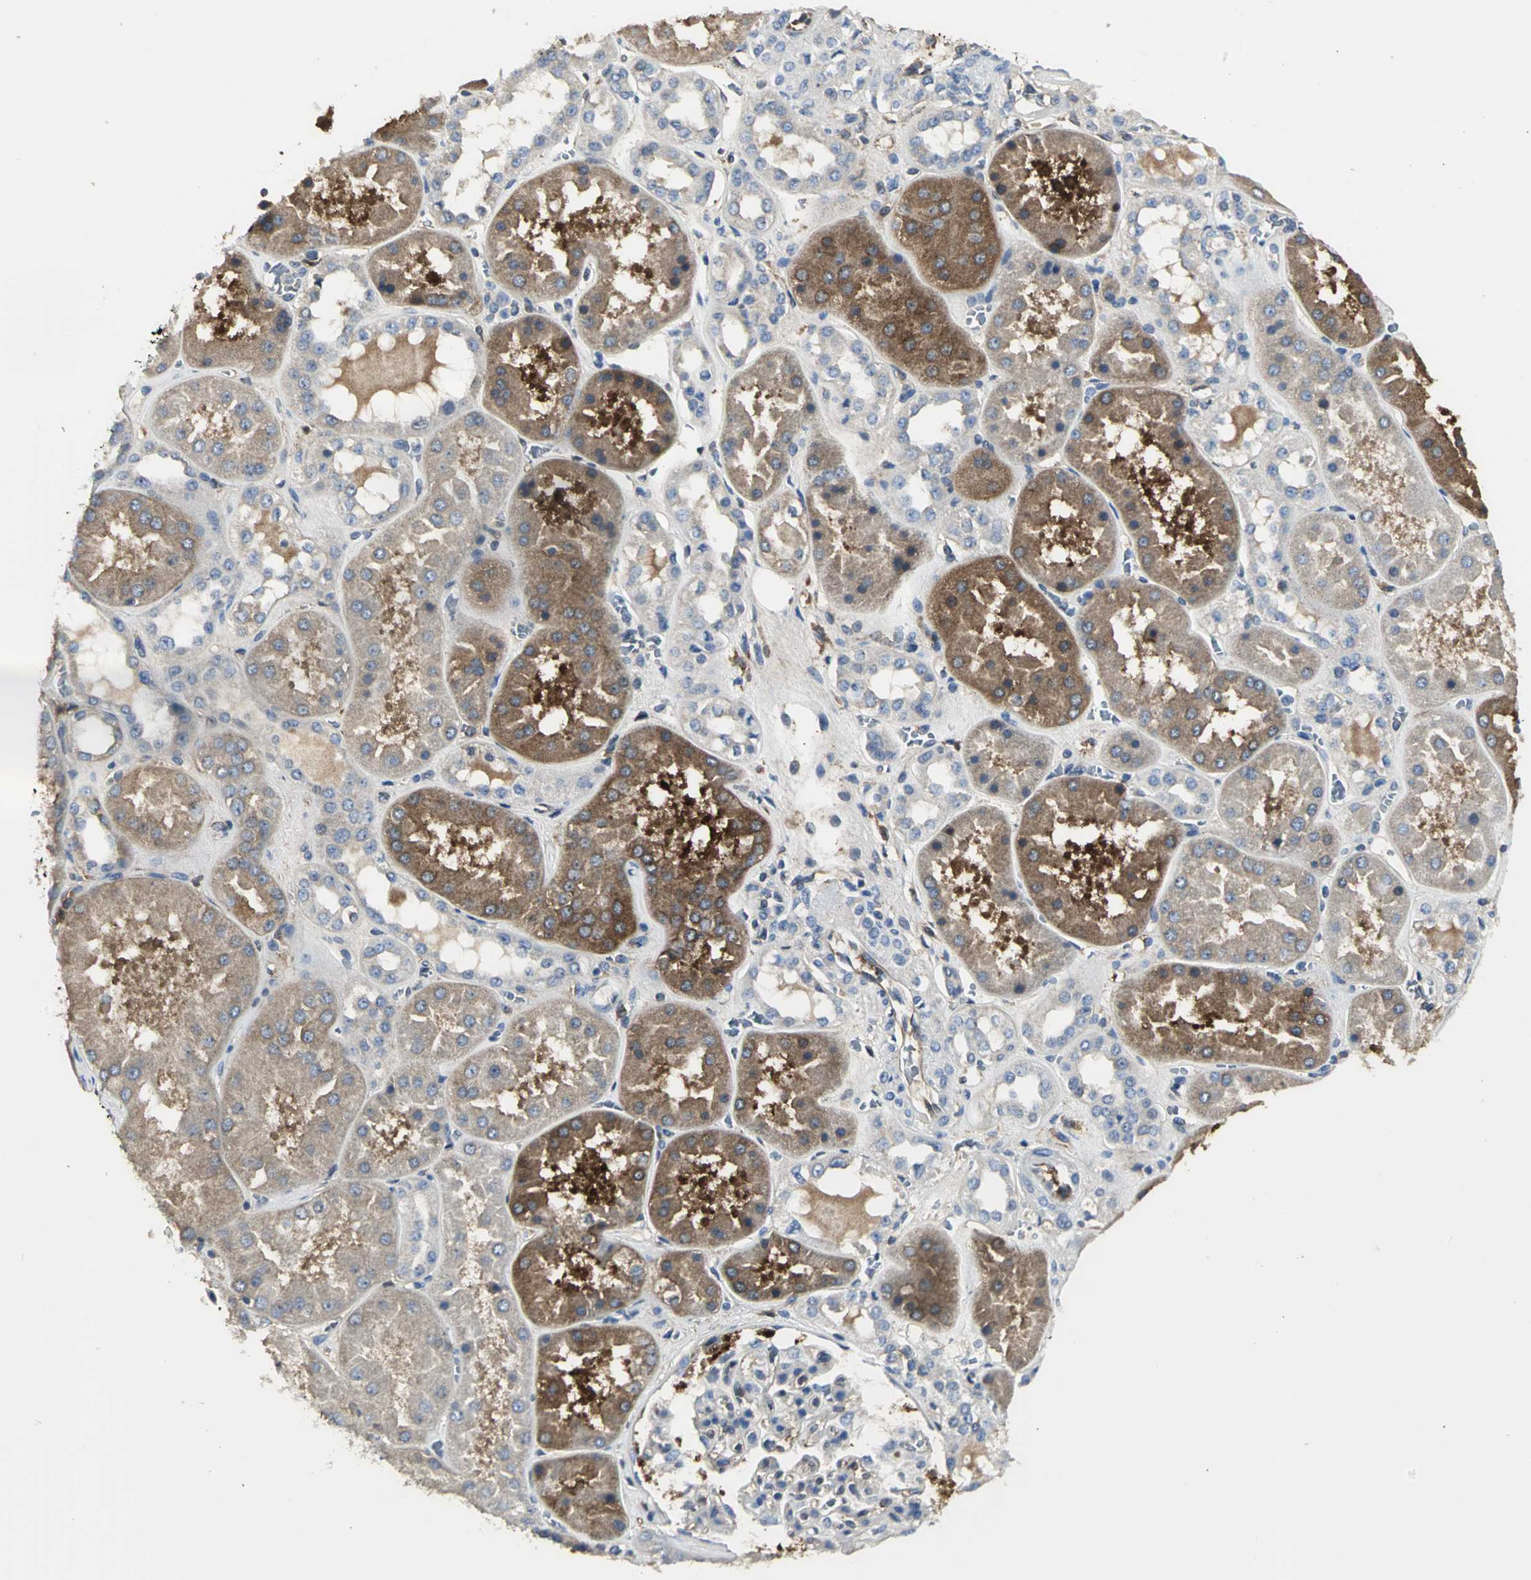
{"staining": {"intensity": "moderate", "quantity": "<25%", "location": "cytoplasmic/membranous"}, "tissue": "kidney", "cell_type": "Cells in glomeruli", "image_type": "normal", "snomed": [{"axis": "morphology", "description": "Normal tissue, NOS"}, {"axis": "topography", "description": "Kidney"}], "caption": "Kidney was stained to show a protein in brown. There is low levels of moderate cytoplasmic/membranous positivity in about <25% of cells in glomeruli. The protein is stained brown, and the nuclei are stained in blue (DAB IHC with brightfield microscopy, high magnification).", "gene": "CHRNB1", "patient": {"sex": "female", "age": 56}}